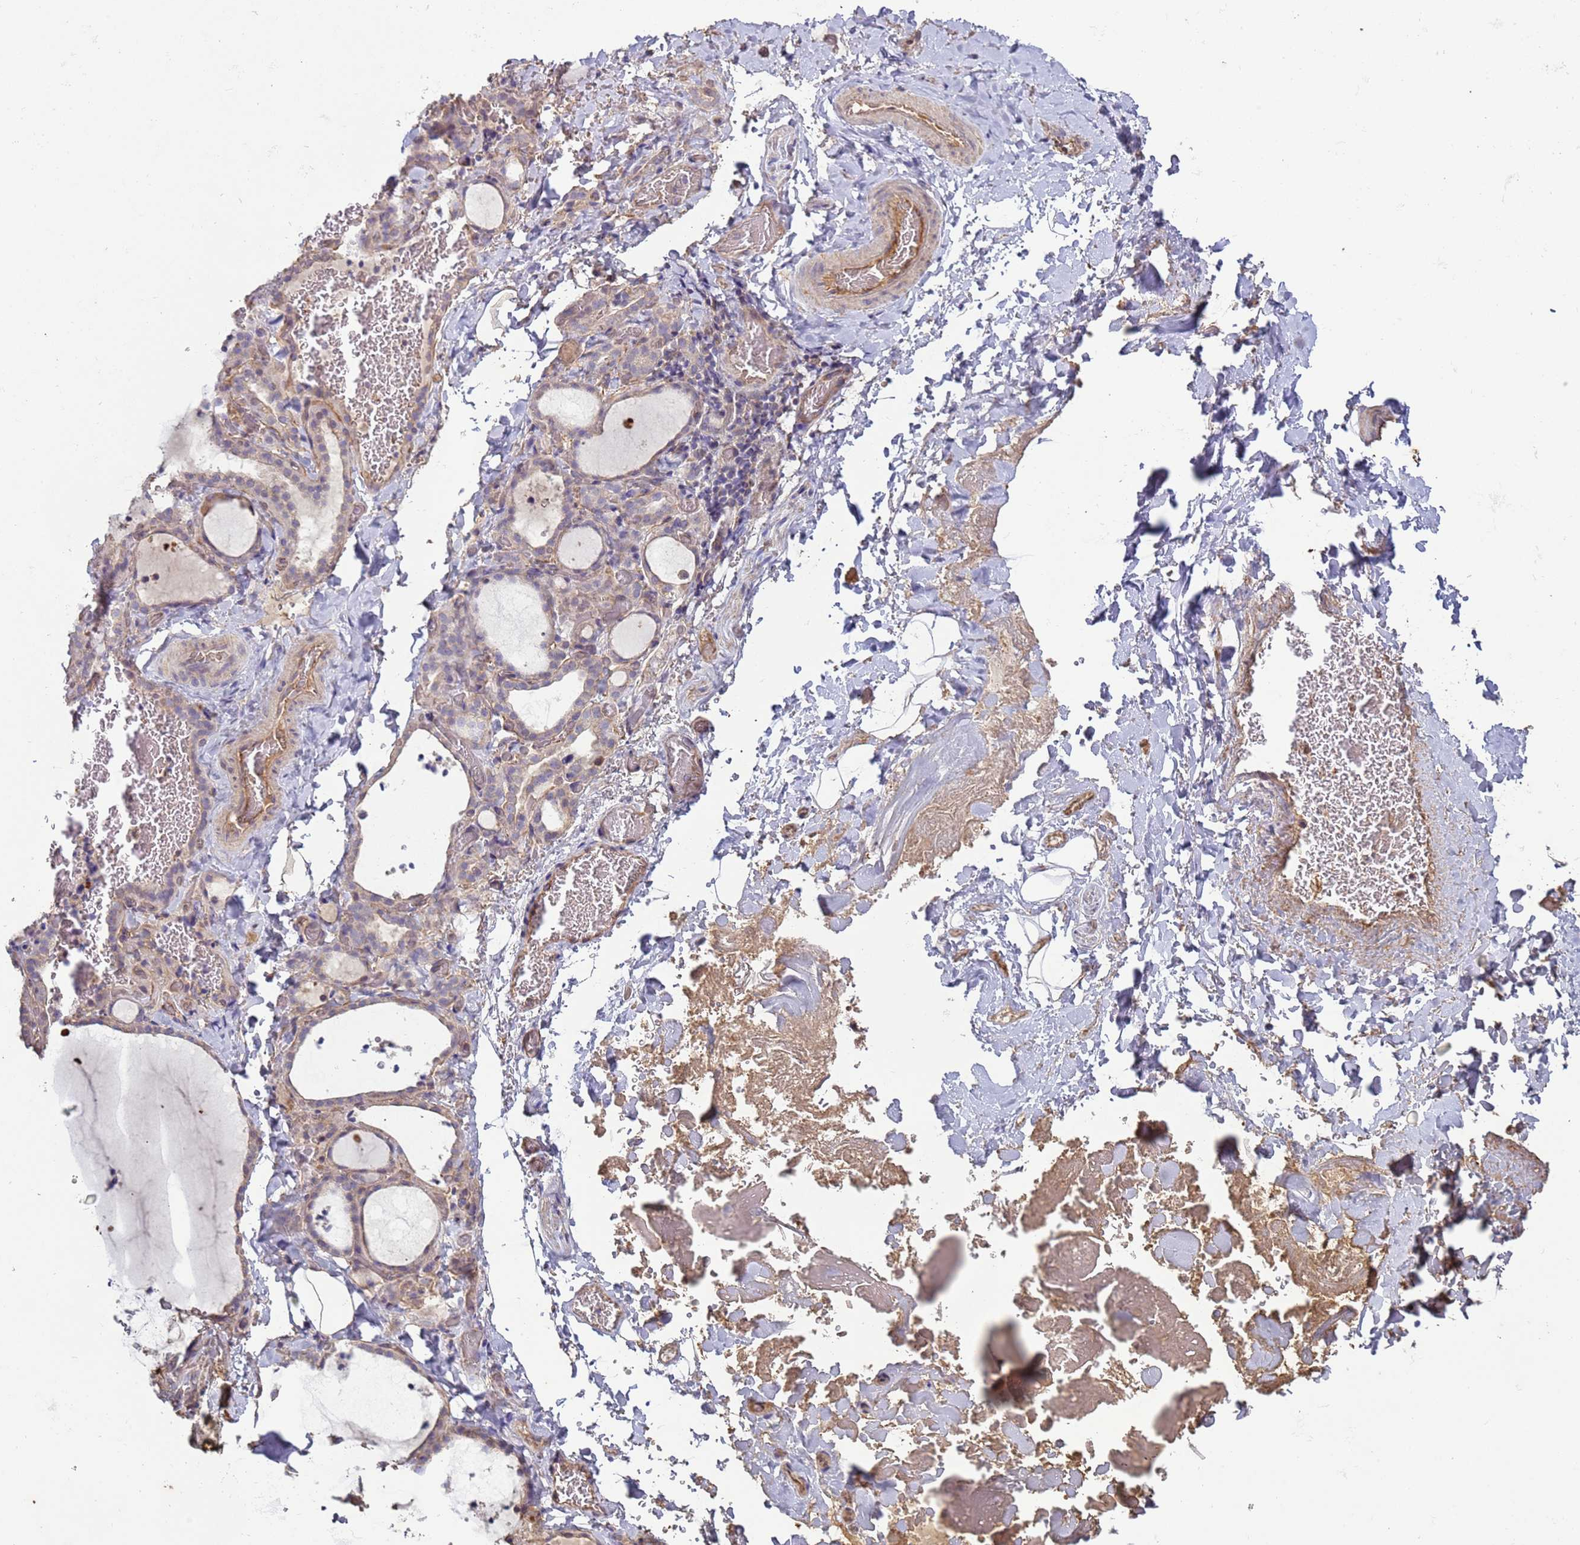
{"staining": {"intensity": "weak", "quantity": "<25%", "location": "cytoplasmic/membranous"}, "tissue": "thyroid gland", "cell_type": "Glandular cells", "image_type": "normal", "snomed": [{"axis": "morphology", "description": "Normal tissue, NOS"}, {"axis": "topography", "description": "Thyroid gland"}], "caption": "Immunohistochemistry histopathology image of benign human thyroid gland stained for a protein (brown), which displays no staining in glandular cells.", "gene": "SGIP1", "patient": {"sex": "female", "age": 22}}